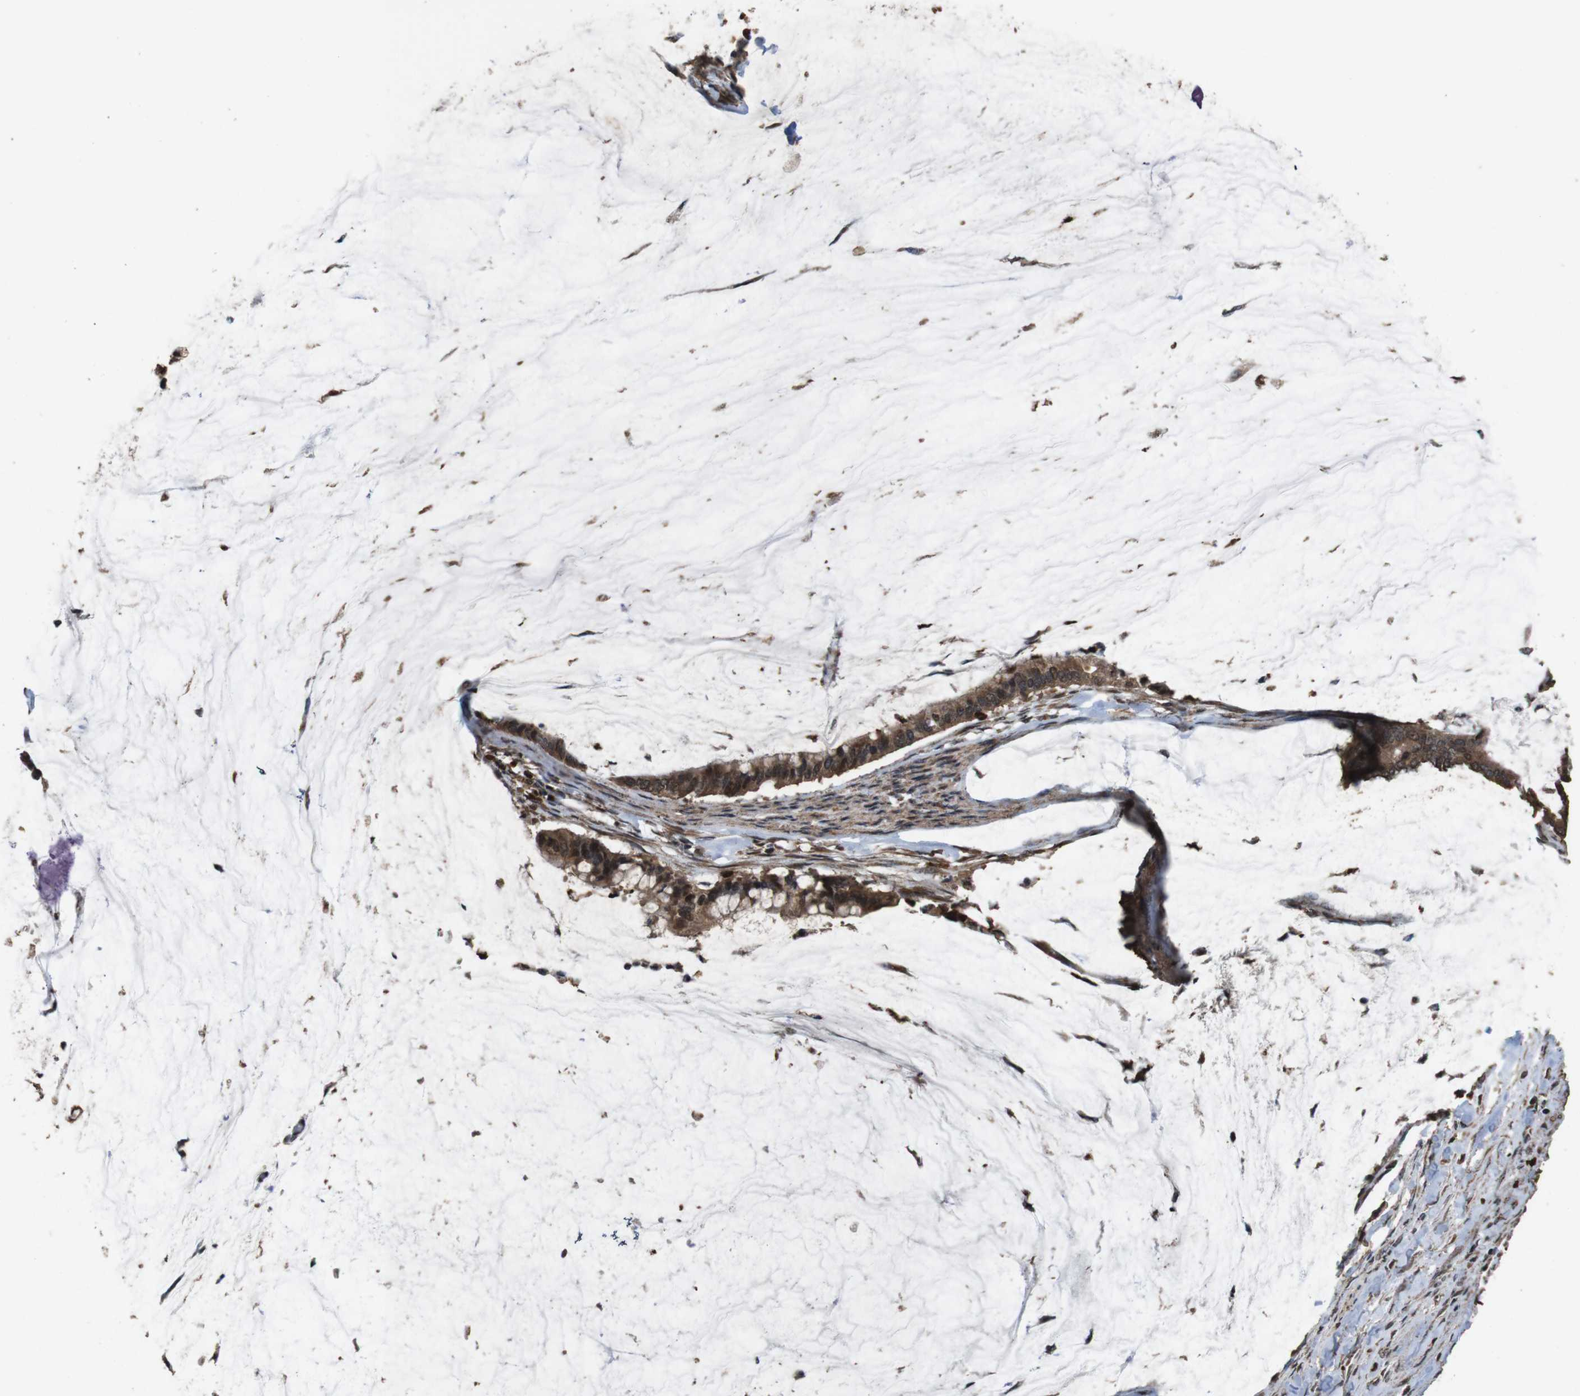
{"staining": {"intensity": "moderate", "quantity": ">75%", "location": "cytoplasmic/membranous"}, "tissue": "pancreatic cancer", "cell_type": "Tumor cells", "image_type": "cancer", "snomed": [{"axis": "morphology", "description": "Adenocarcinoma, NOS"}, {"axis": "topography", "description": "Pancreas"}], "caption": "Immunohistochemical staining of human pancreatic adenocarcinoma reveals medium levels of moderate cytoplasmic/membranous positivity in about >75% of tumor cells.", "gene": "RRAS2", "patient": {"sex": "male", "age": 41}}